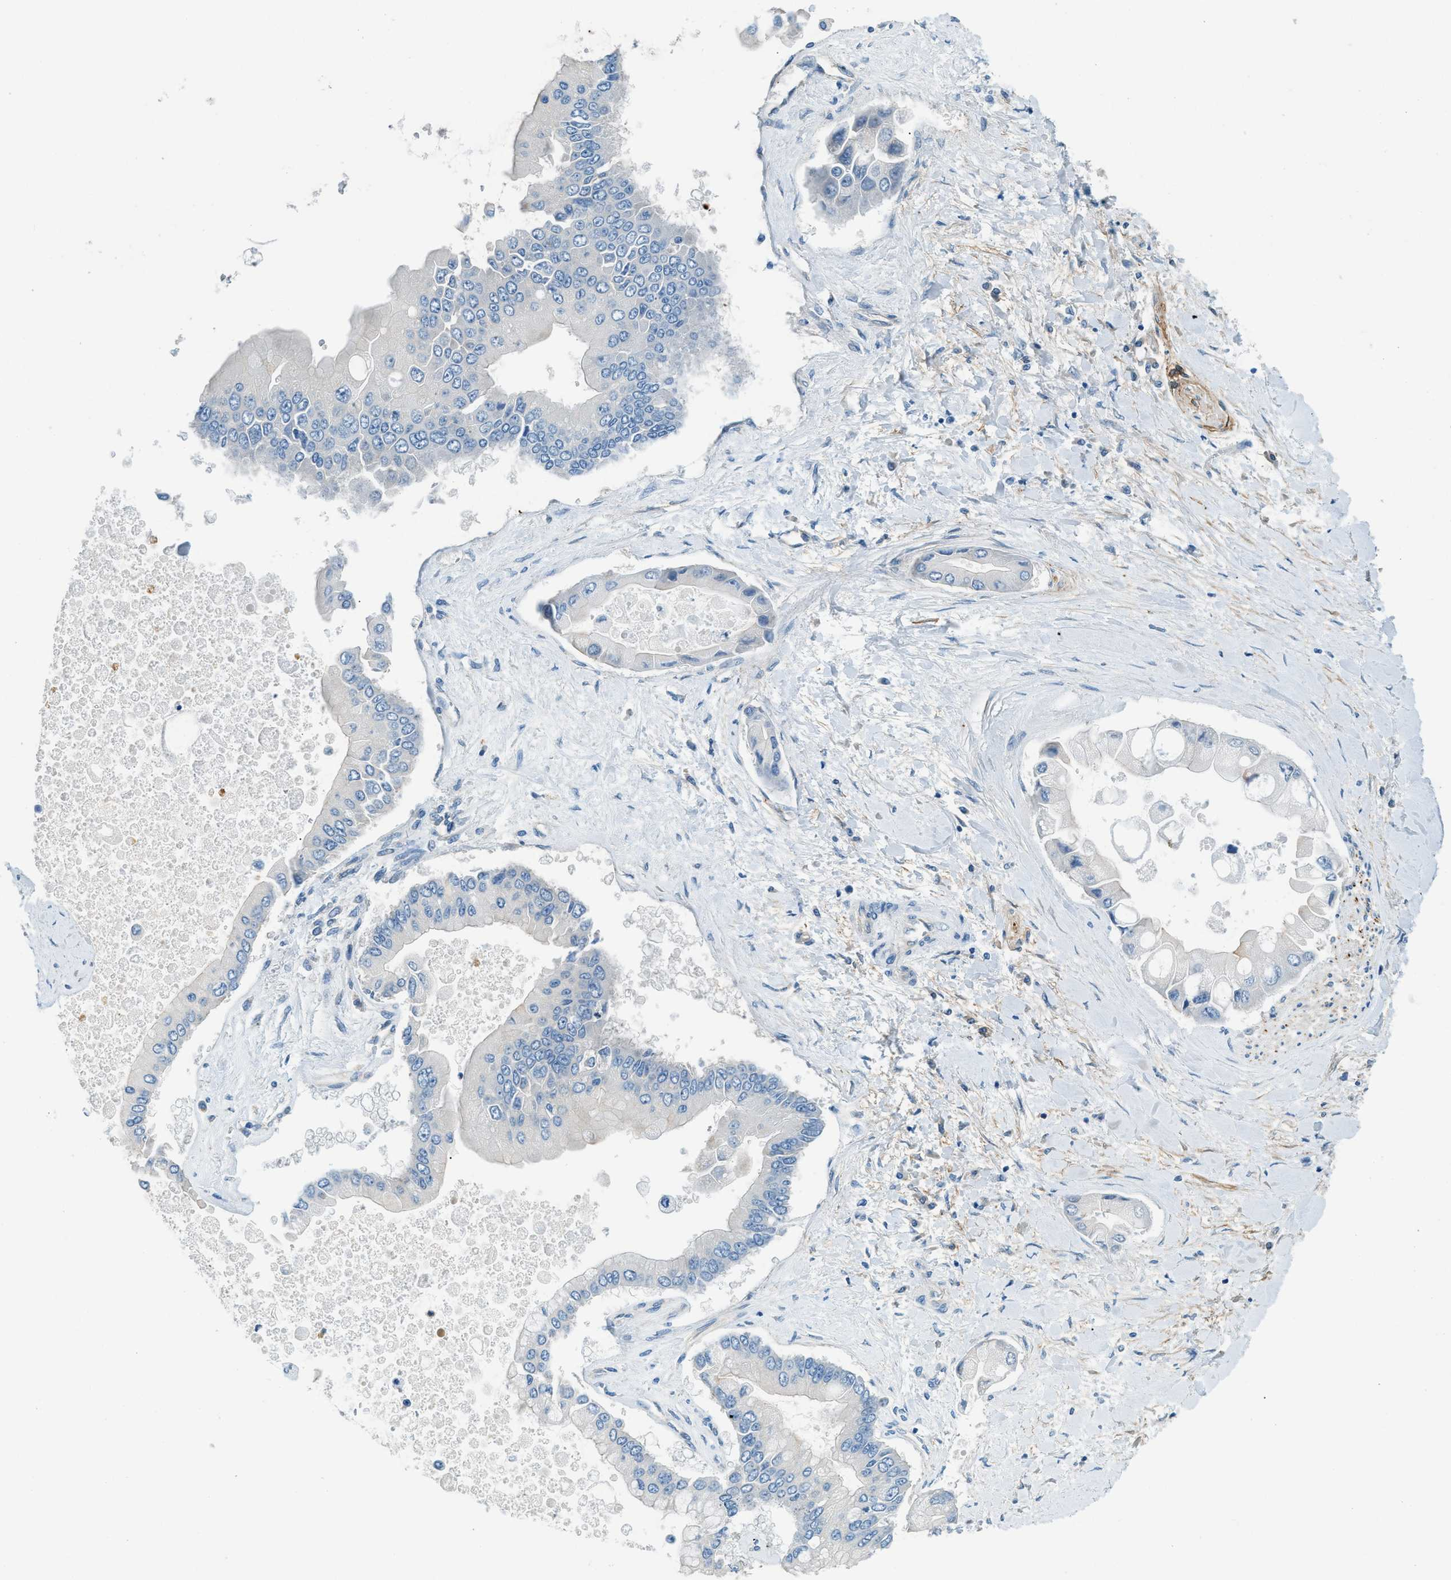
{"staining": {"intensity": "negative", "quantity": "none", "location": "none"}, "tissue": "liver cancer", "cell_type": "Tumor cells", "image_type": "cancer", "snomed": [{"axis": "morphology", "description": "Cholangiocarcinoma"}, {"axis": "topography", "description": "Liver"}], "caption": "Tumor cells are negative for protein expression in human cholangiocarcinoma (liver).", "gene": "ZNF367", "patient": {"sex": "male", "age": 50}}